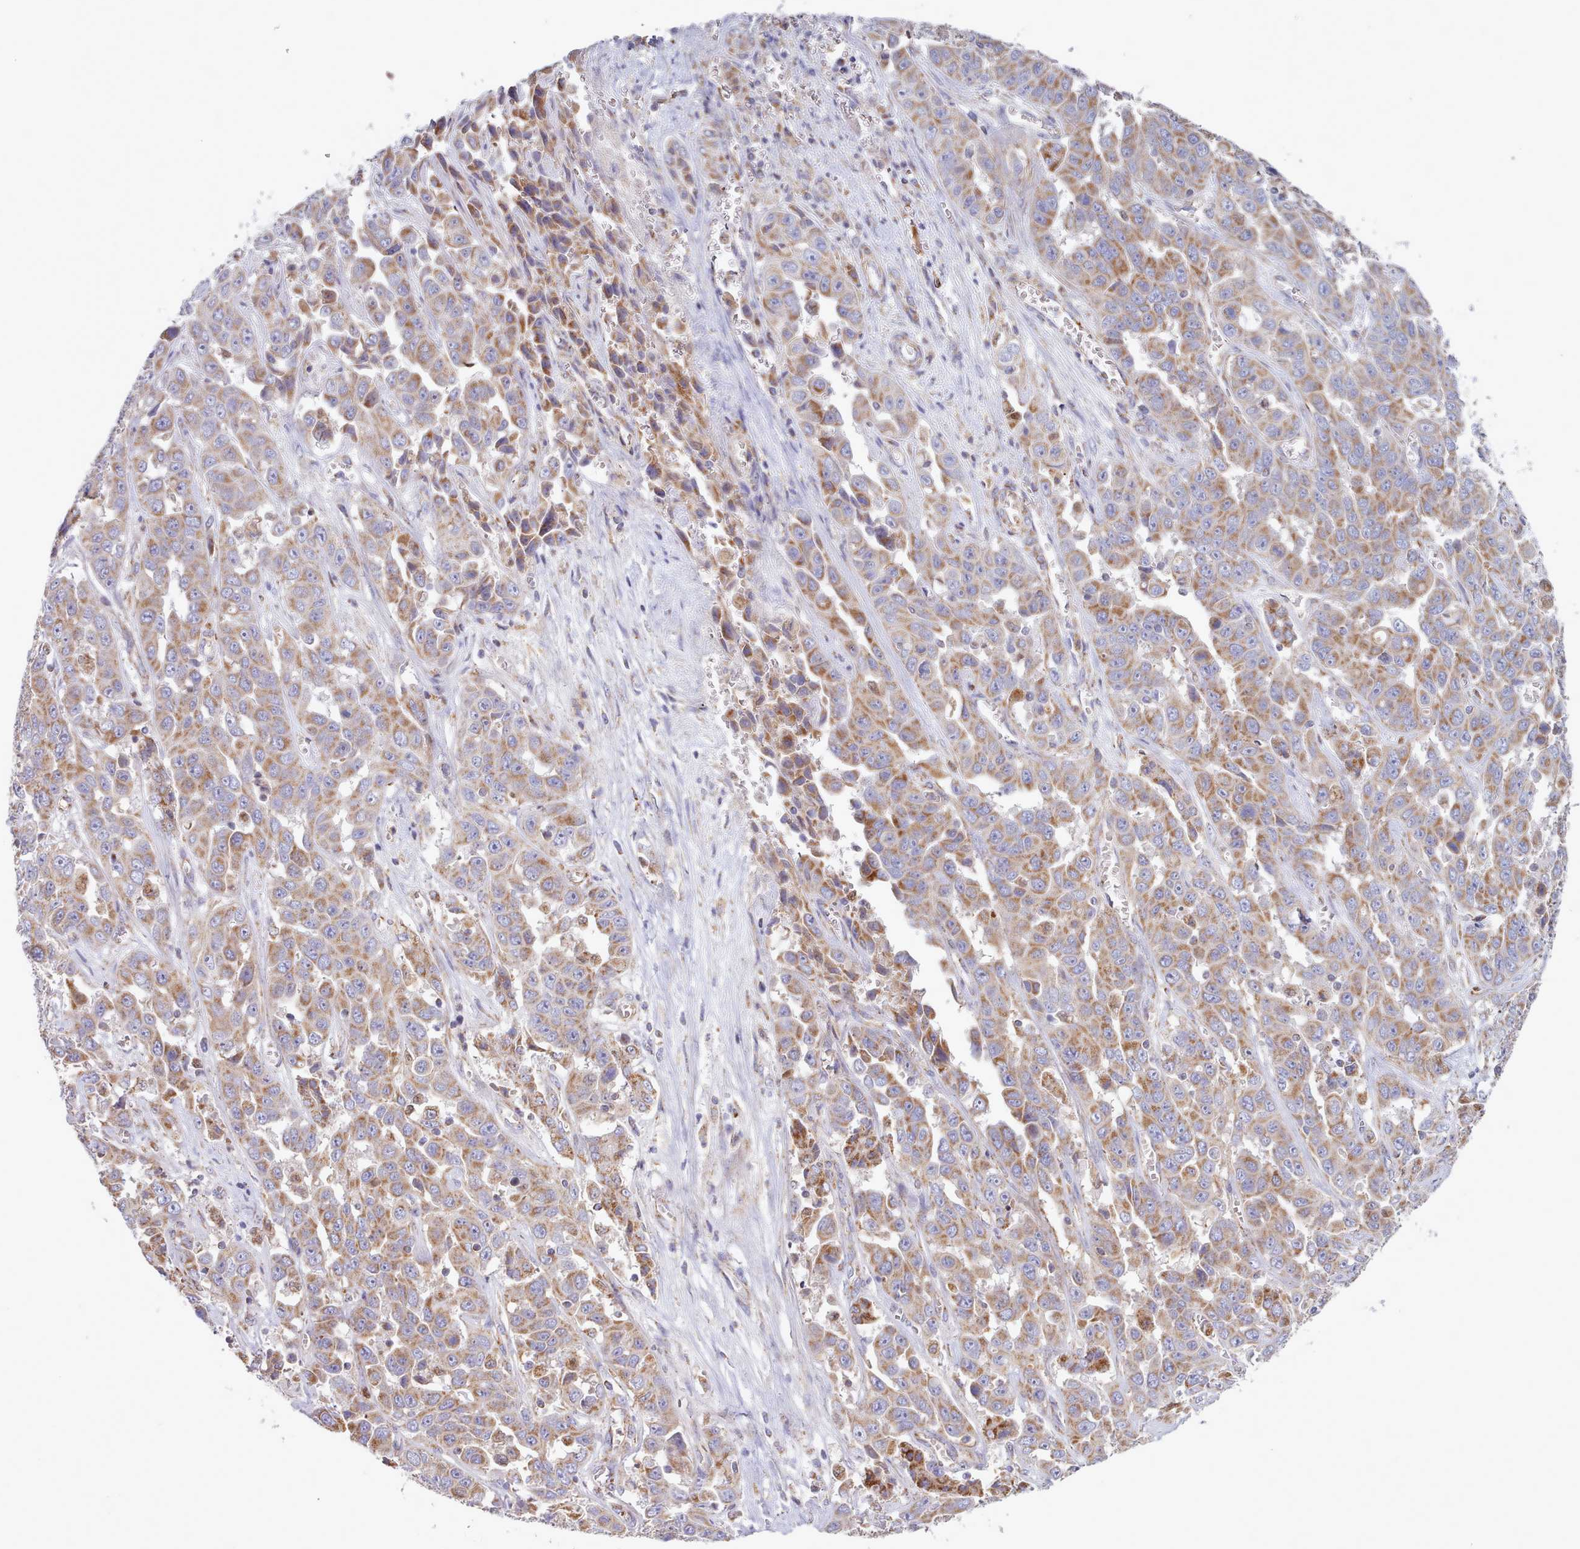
{"staining": {"intensity": "strong", "quantity": "<25%", "location": "cytoplasmic/membranous"}, "tissue": "liver cancer", "cell_type": "Tumor cells", "image_type": "cancer", "snomed": [{"axis": "morphology", "description": "Cholangiocarcinoma"}, {"axis": "topography", "description": "Liver"}], "caption": "High-magnification brightfield microscopy of liver cancer (cholangiocarcinoma) stained with DAB (brown) and counterstained with hematoxylin (blue). tumor cells exhibit strong cytoplasmic/membranous positivity is appreciated in about<25% of cells.", "gene": "HSDL2", "patient": {"sex": "female", "age": 52}}